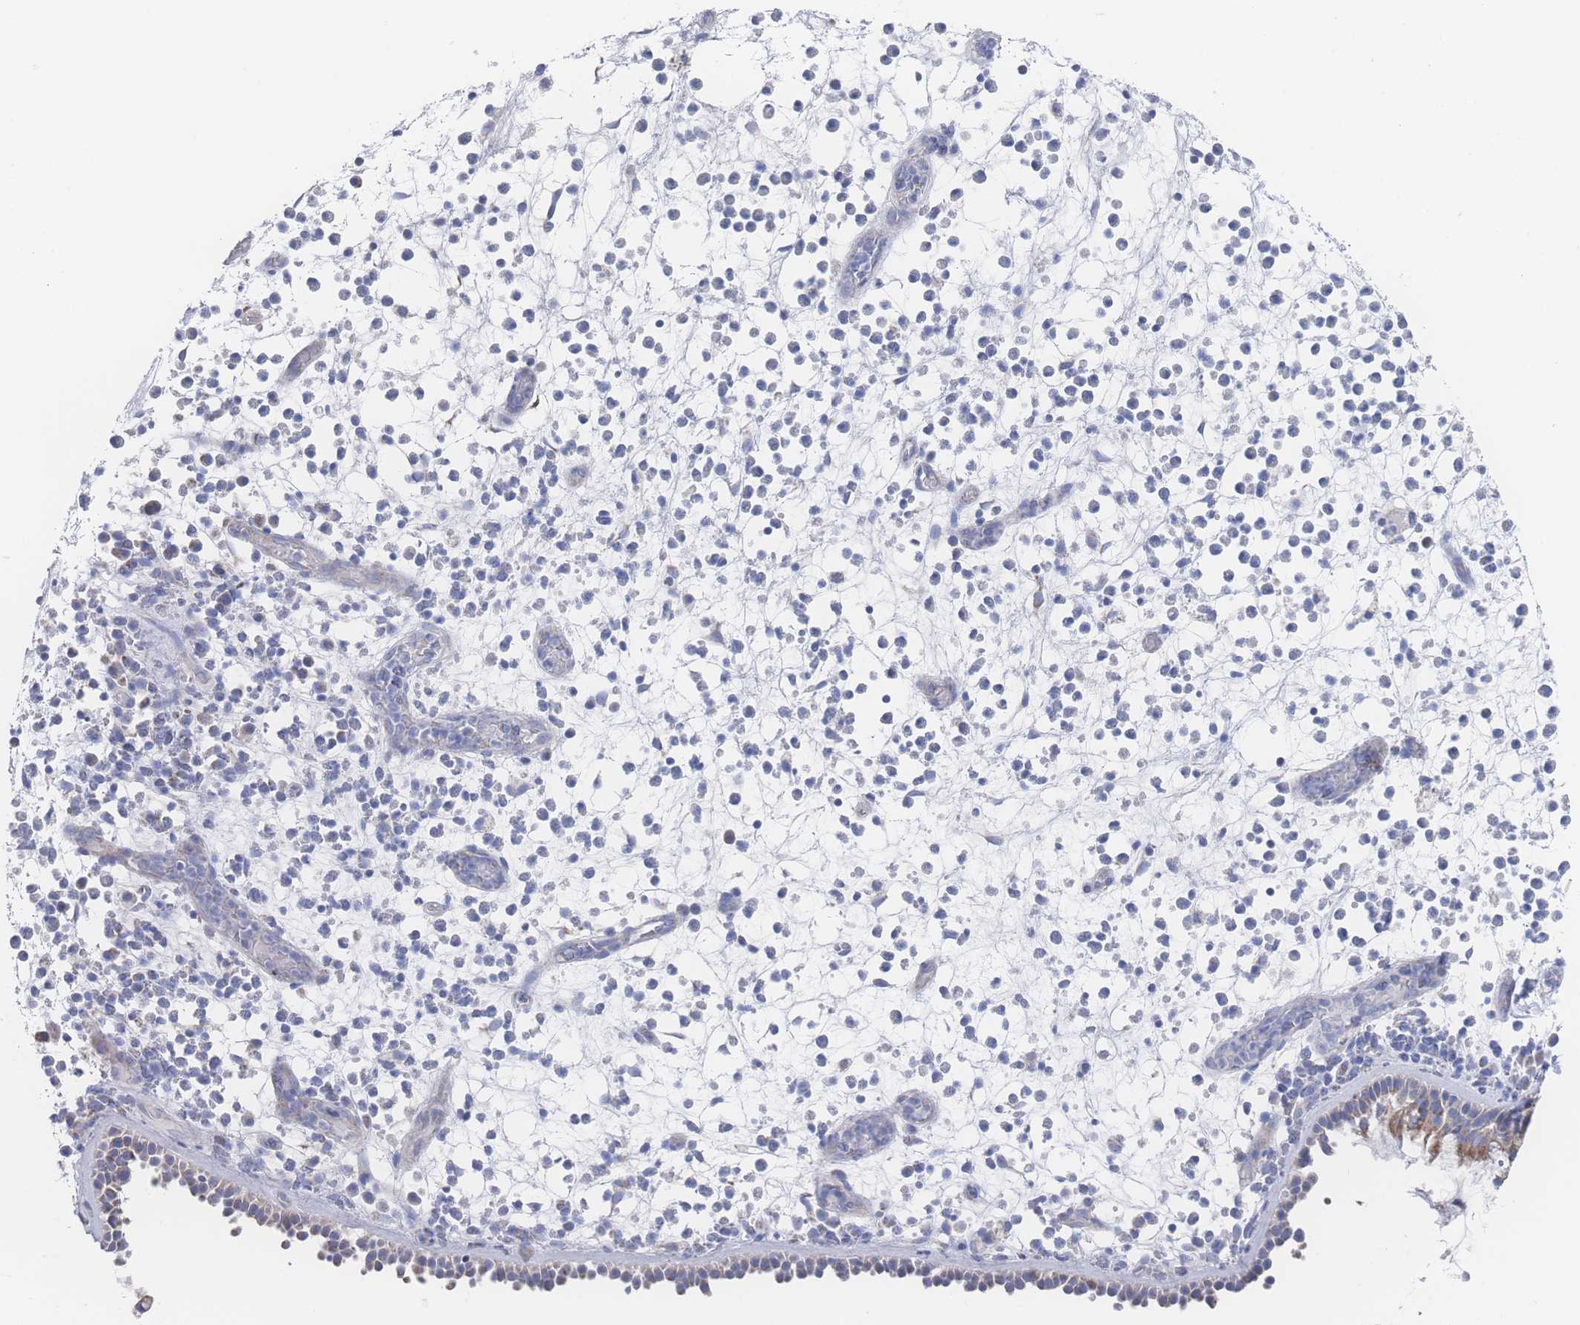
{"staining": {"intensity": "moderate", "quantity": "25%-75%", "location": "cytoplasmic/membranous"}, "tissue": "nasopharynx", "cell_type": "Respiratory epithelial cells", "image_type": "normal", "snomed": [{"axis": "morphology", "description": "Normal tissue, NOS"}, {"axis": "morphology", "description": "Inflammation, NOS"}, {"axis": "morphology", "description": "Malignant melanoma, Metastatic site"}, {"axis": "topography", "description": "Nasopharynx"}], "caption": "This is an image of immunohistochemistry (IHC) staining of benign nasopharynx, which shows moderate staining in the cytoplasmic/membranous of respiratory epithelial cells.", "gene": "SNPH", "patient": {"sex": "male", "age": 70}}